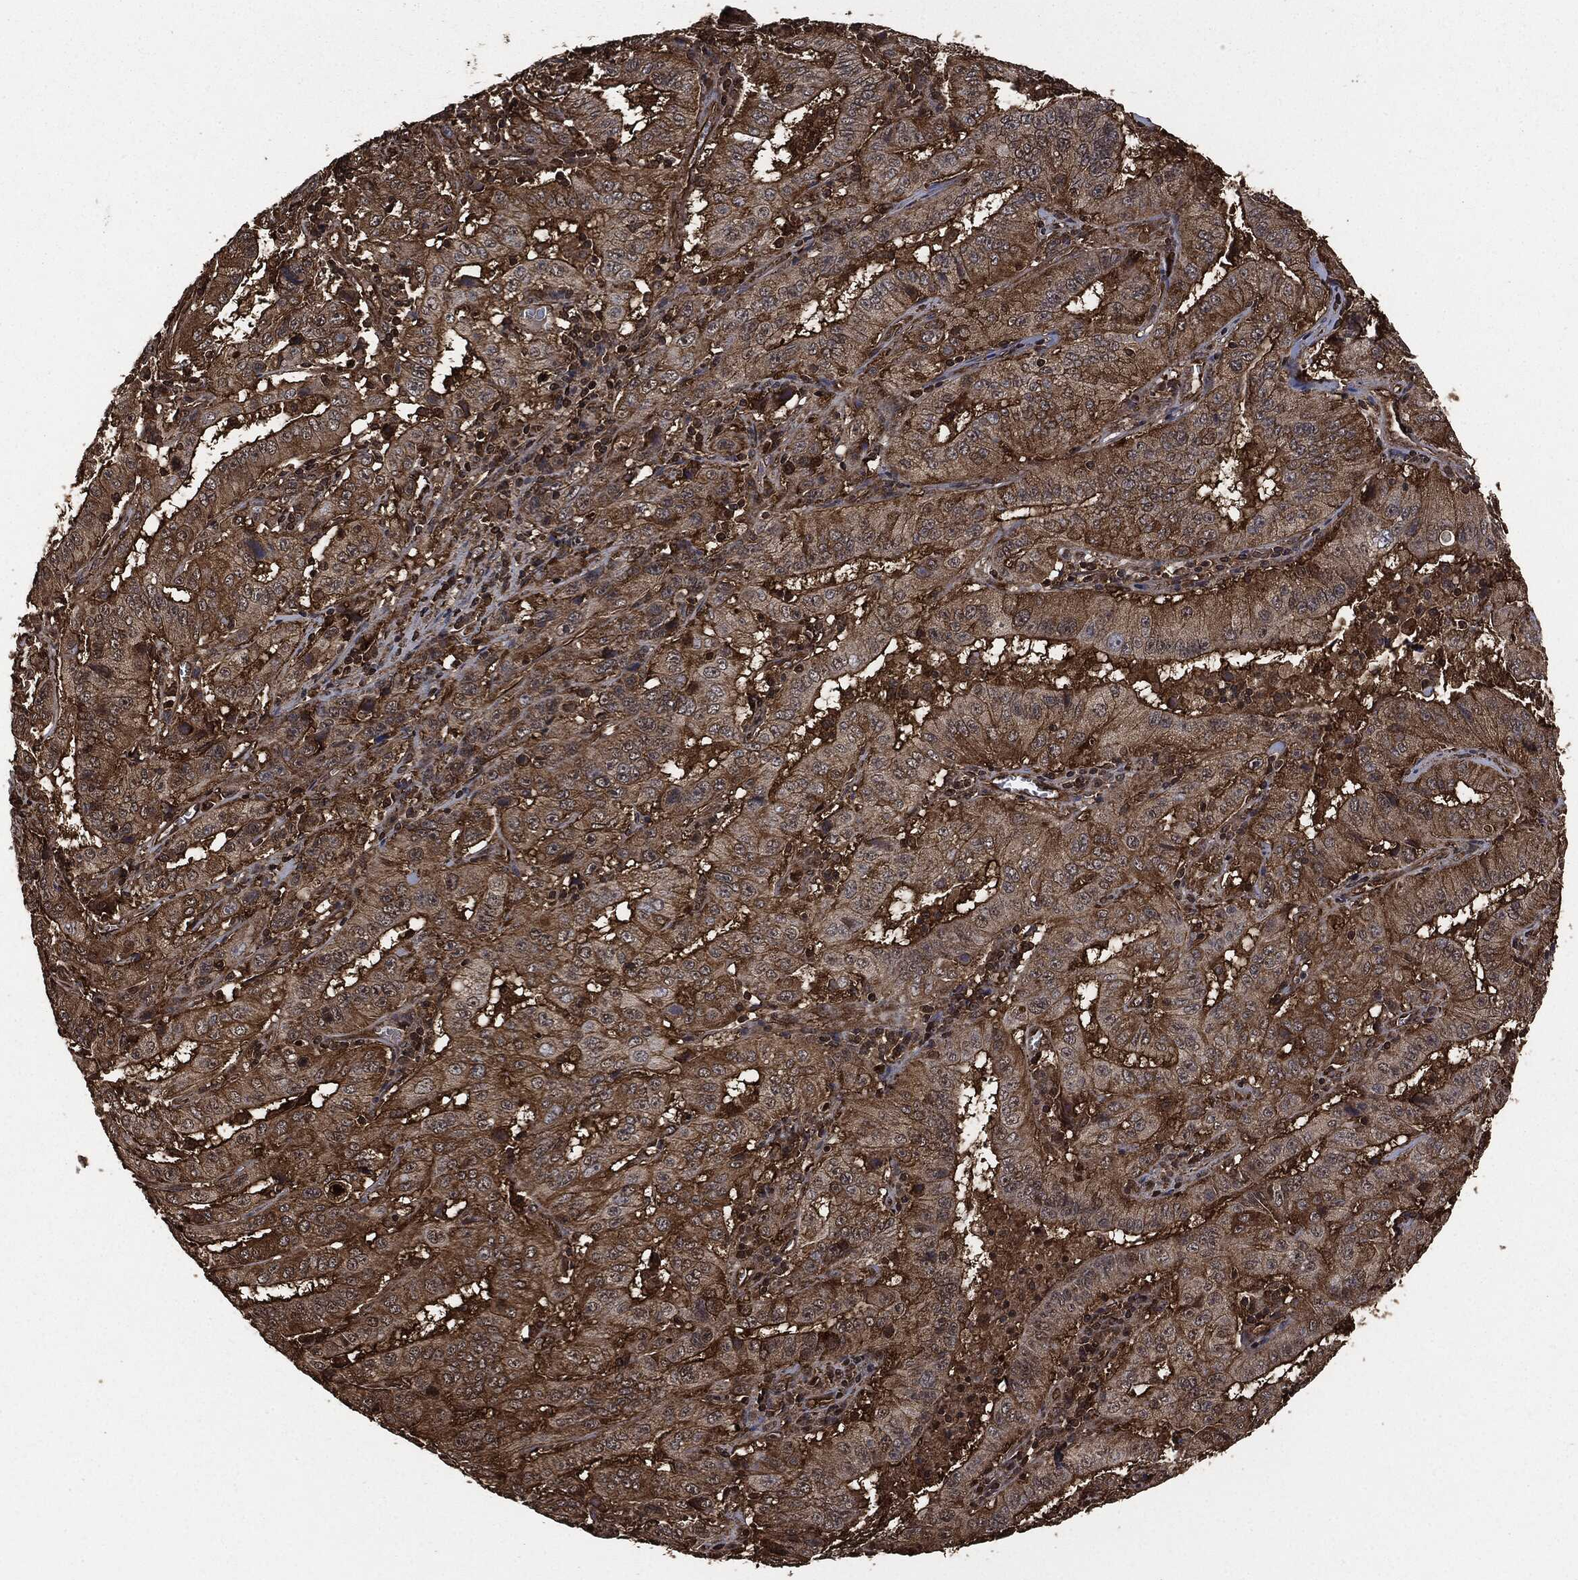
{"staining": {"intensity": "moderate", "quantity": ">75%", "location": "cytoplasmic/membranous"}, "tissue": "pancreatic cancer", "cell_type": "Tumor cells", "image_type": "cancer", "snomed": [{"axis": "morphology", "description": "Adenocarcinoma, NOS"}, {"axis": "topography", "description": "Pancreas"}], "caption": "Moderate cytoplasmic/membranous staining is seen in about >75% of tumor cells in pancreatic cancer.", "gene": "HRAS", "patient": {"sex": "male", "age": 63}}